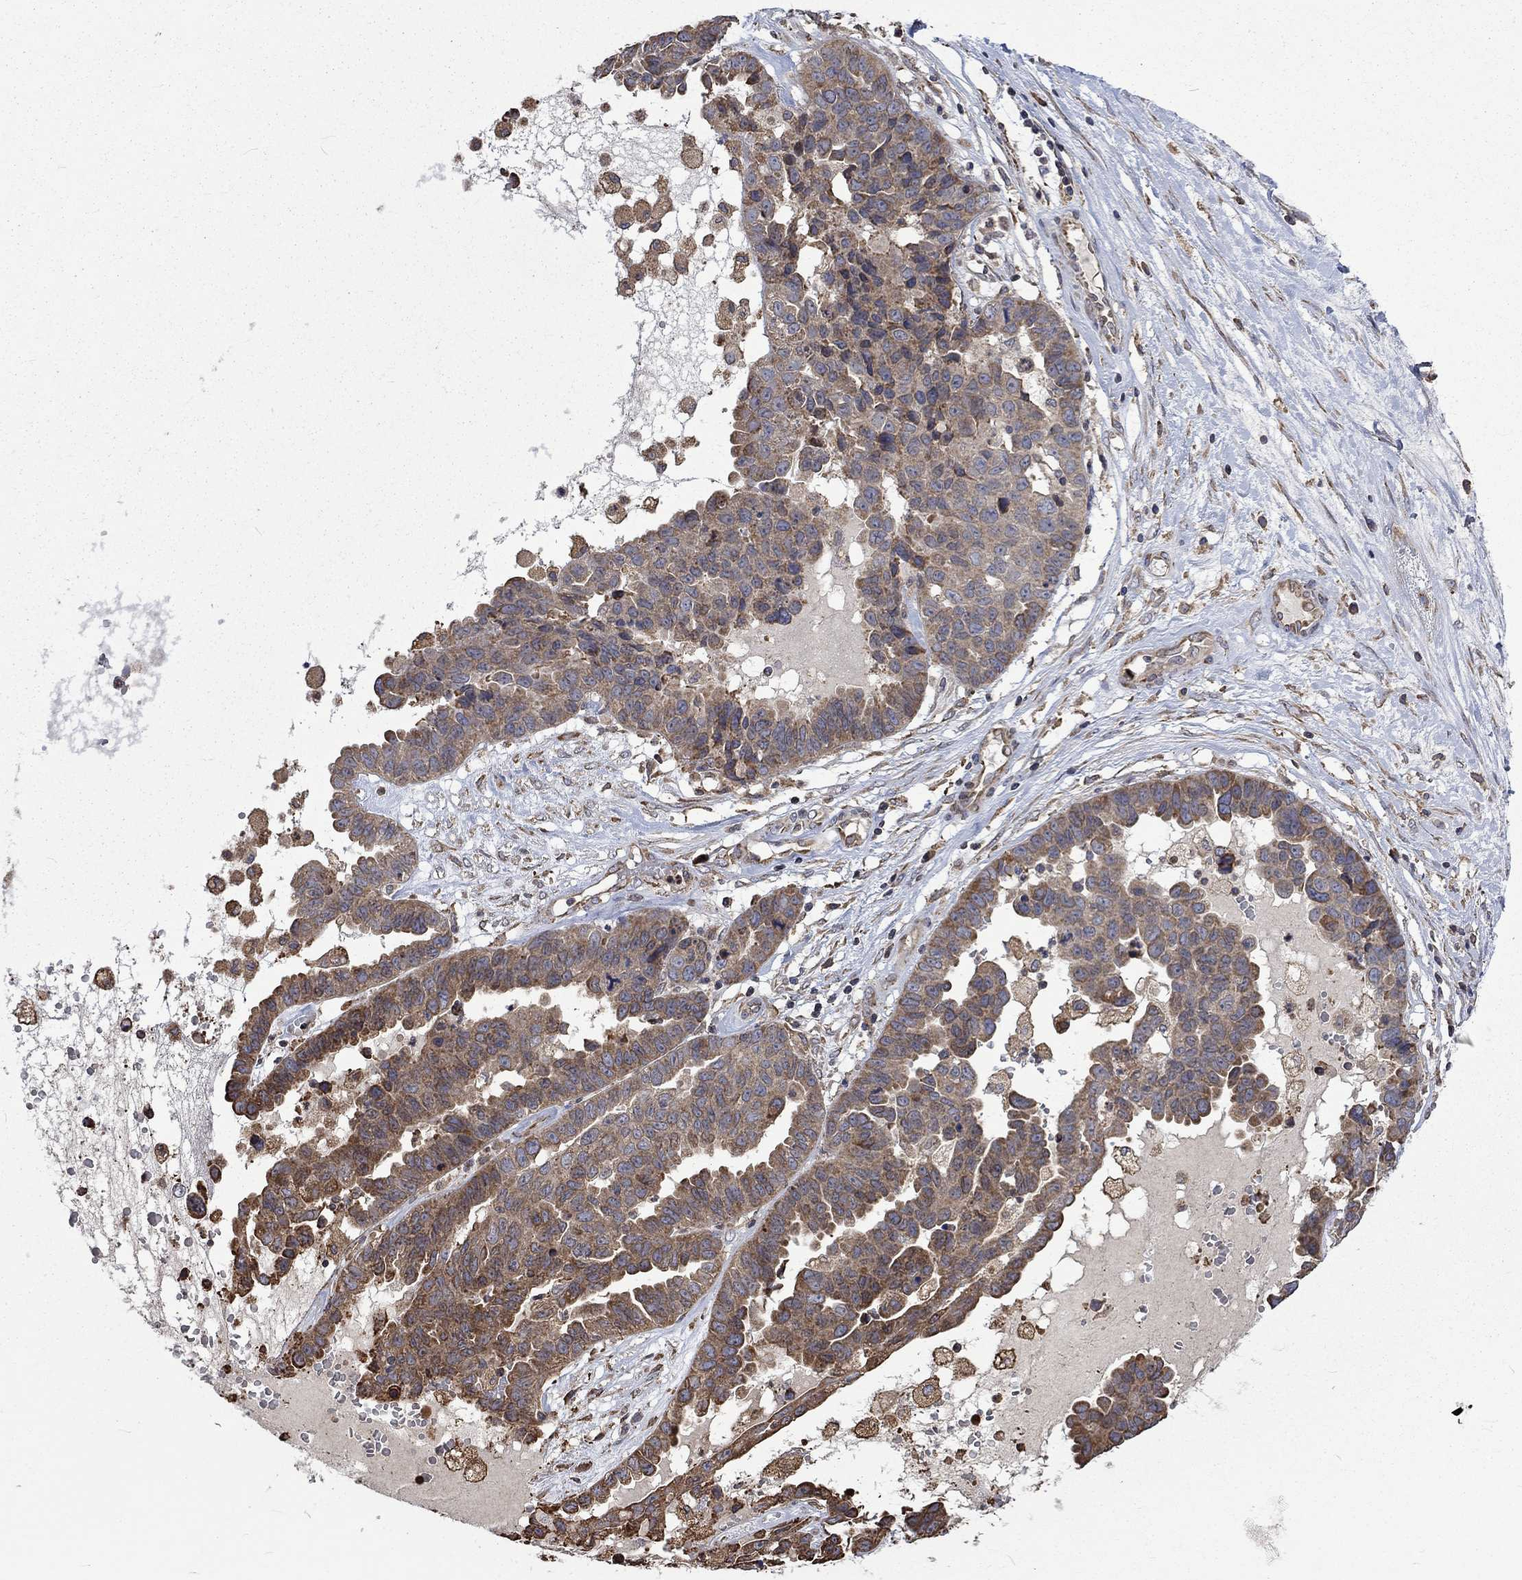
{"staining": {"intensity": "moderate", "quantity": "<25%", "location": "cytoplasmic/membranous"}, "tissue": "ovarian cancer", "cell_type": "Tumor cells", "image_type": "cancer", "snomed": [{"axis": "morphology", "description": "Cystadenocarcinoma, serous, NOS"}, {"axis": "topography", "description": "Ovary"}], "caption": "Immunohistochemical staining of human ovarian cancer demonstrates low levels of moderate cytoplasmic/membranous positivity in approximately <25% of tumor cells.", "gene": "ESRRA", "patient": {"sex": "female", "age": 87}}